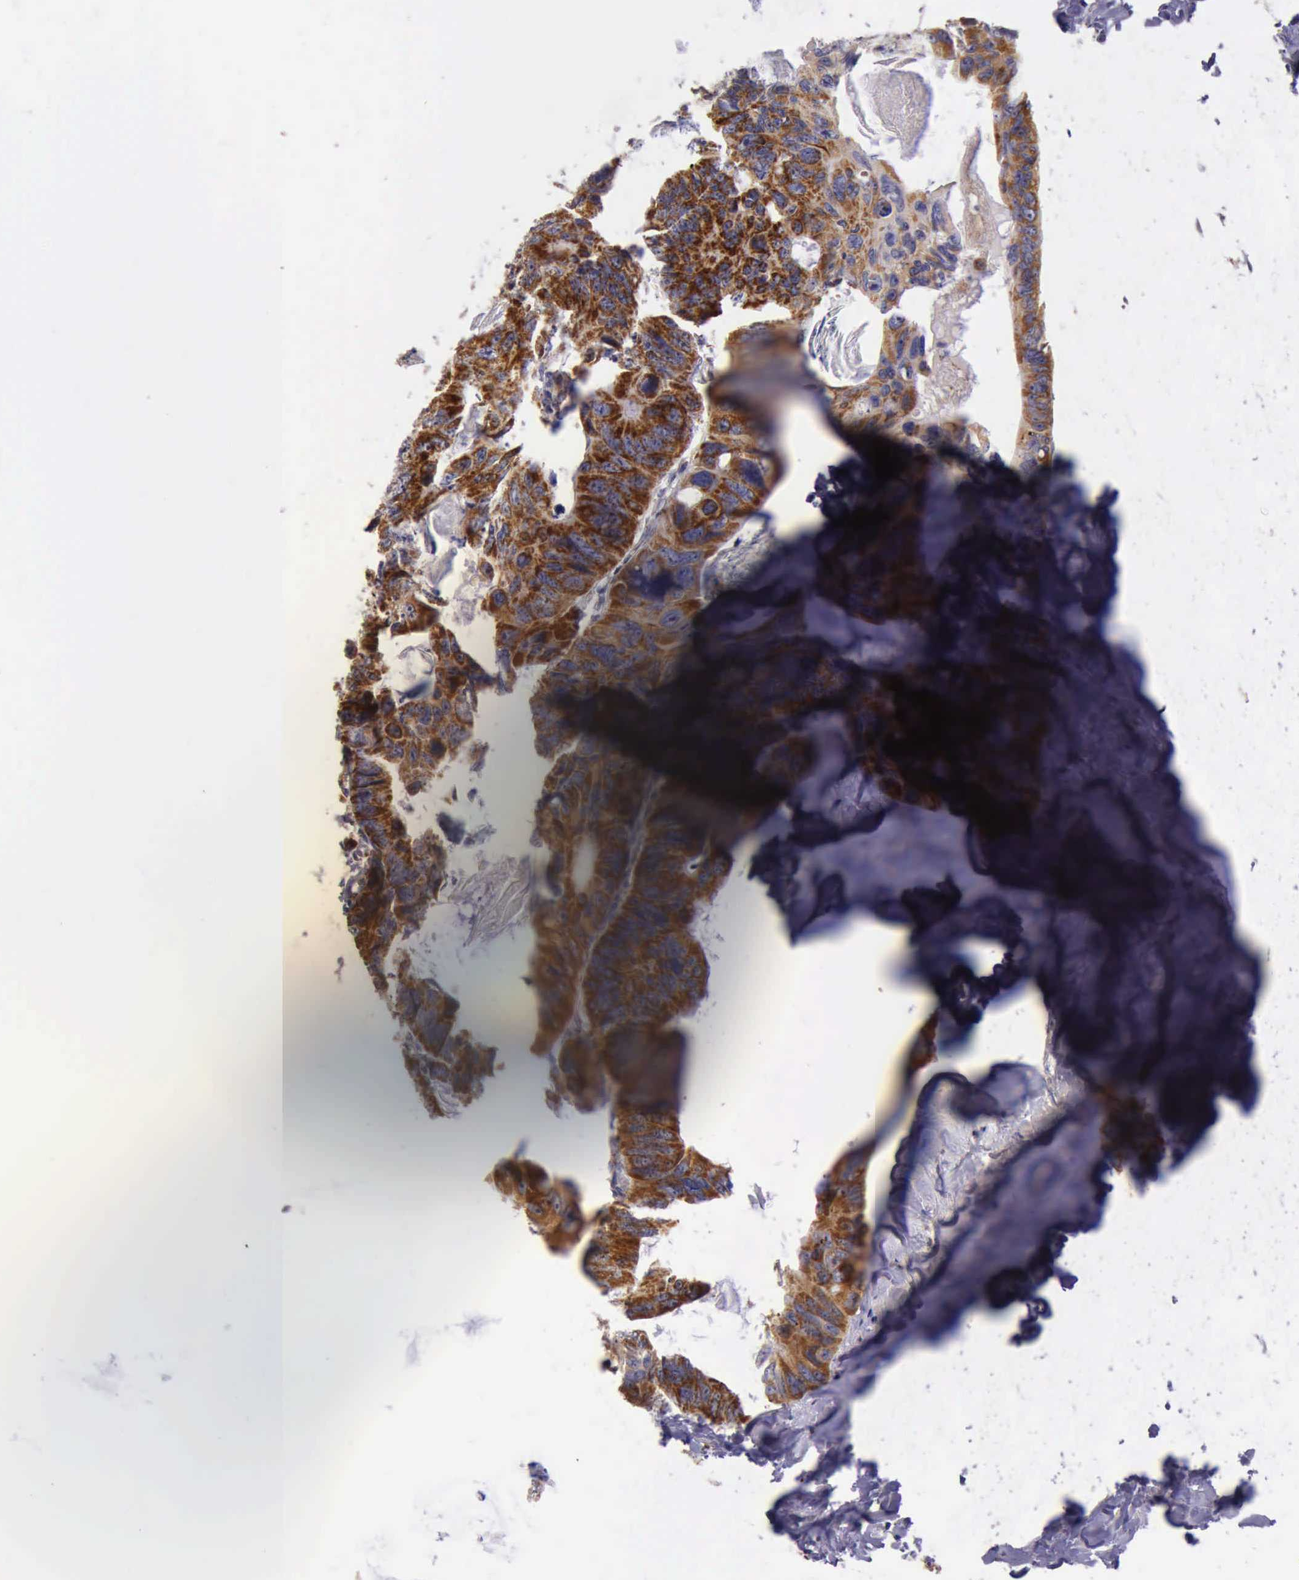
{"staining": {"intensity": "strong", "quantity": ">75%", "location": "cytoplasmic/membranous"}, "tissue": "colorectal cancer", "cell_type": "Tumor cells", "image_type": "cancer", "snomed": [{"axis": "morphology", "description": "Adenocarcinoma, NOS"}, {"axis": "topography", "description": "Colon"}], "caption": "DAB immunohistochemical staining of human adenocarcinoma (colorectal) shows strong cytoplasmic/membranous protein expression in about >75% of tumor cells.", "gene": "TXN2", "patient": {"sex": "female", "age": 55}}